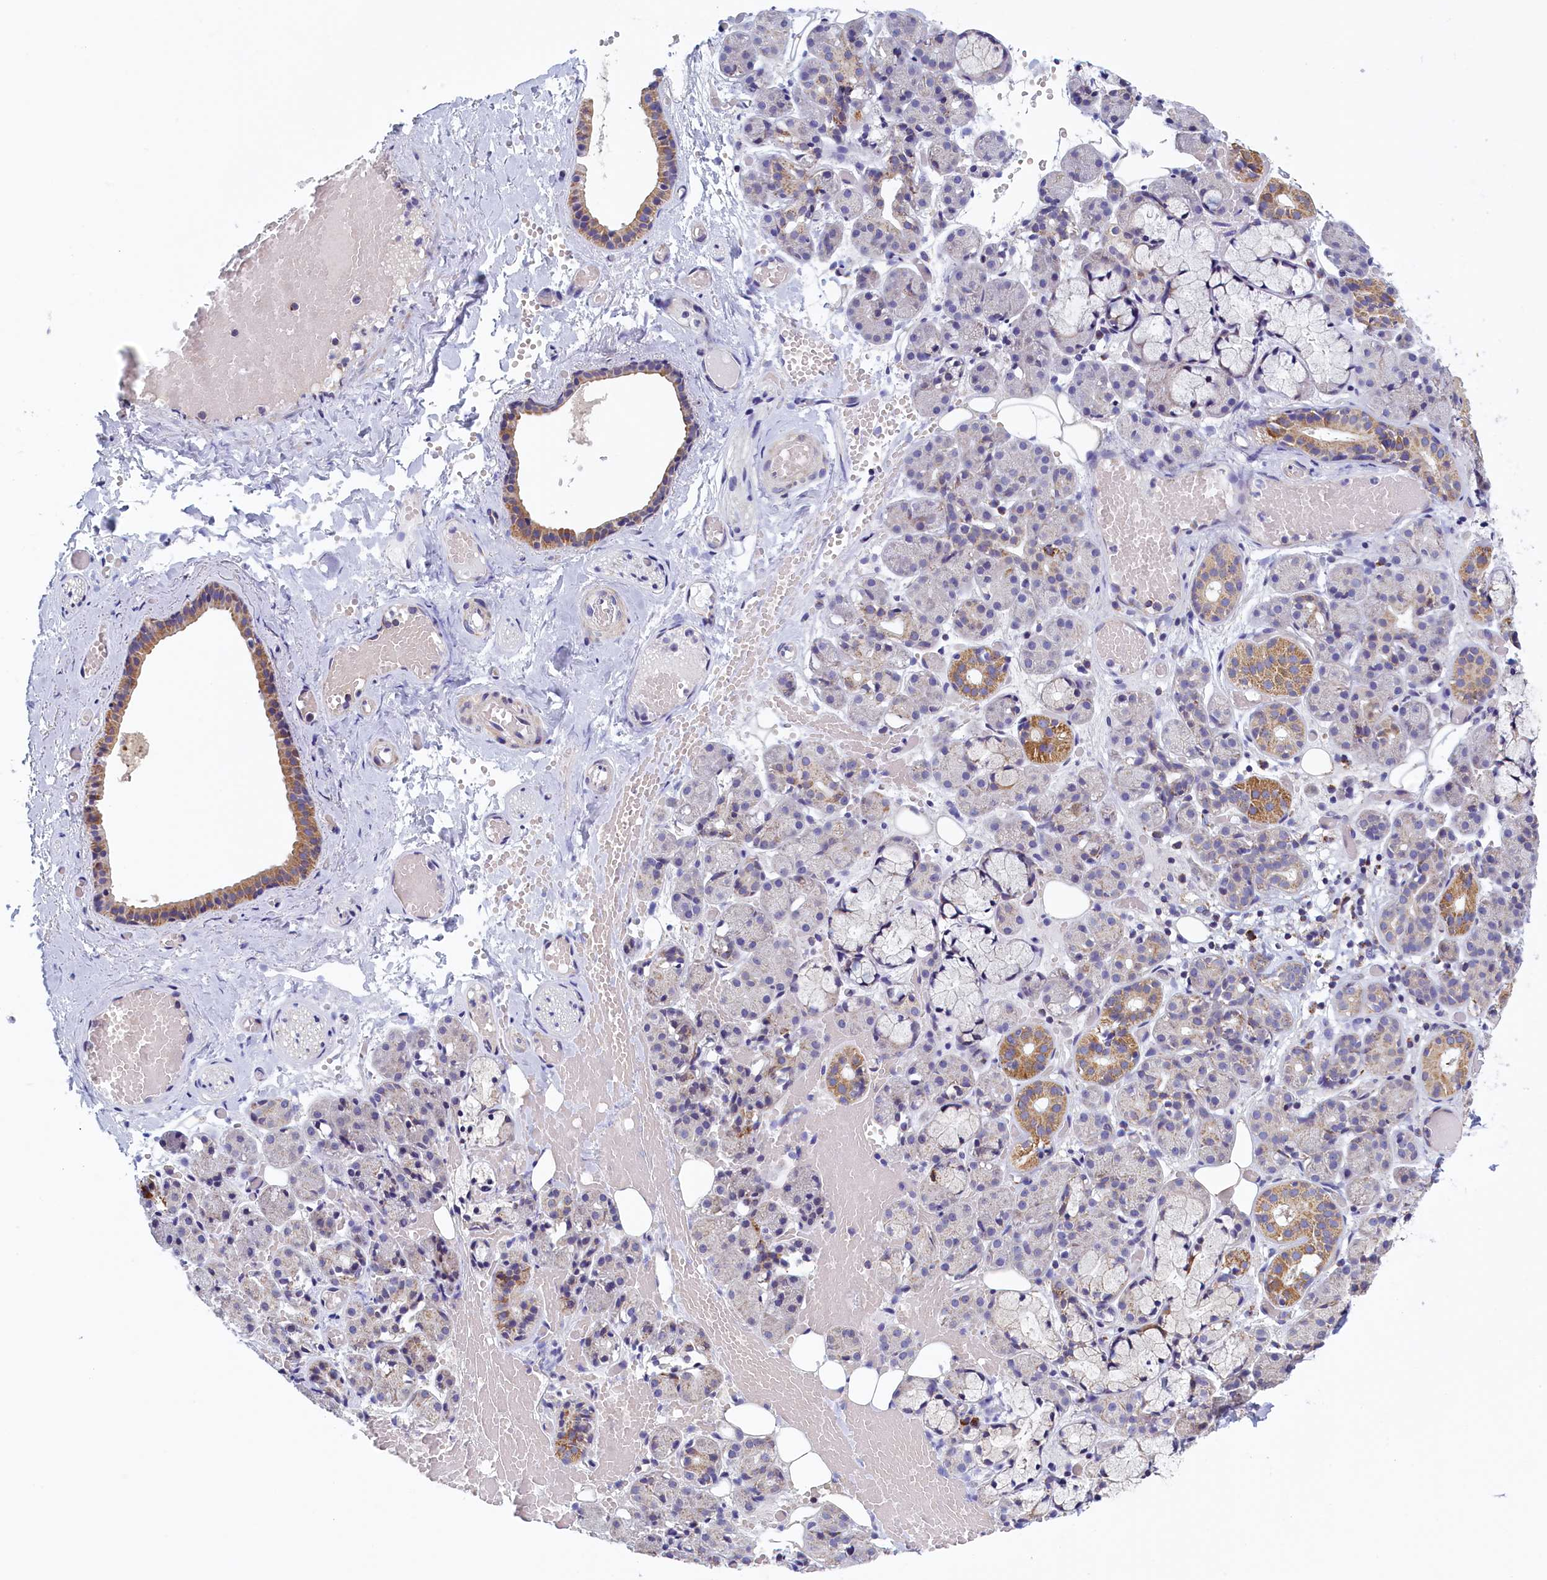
{"staining": {"intensity": "moderate", "quantity": "<25%", "location": "cytoplasmic/membranous"}, "tissue": "salivary gland", "cell_type": "Glandular cells", "image_type": "normal", "snomed": [{"axis": "morphology", "description": "Normal tissue, NOS"}, {"axis": "topography", "description": "Salivary gland"}], "caption": "An IHC image of unremarkable tissue is shown. Protein staining in brown labels moderate cytoplasmic/membranous positivity in salivary gland within glandular cells.", "gene": "IFT122", "patient": {"sex": "male", "age": 63}}